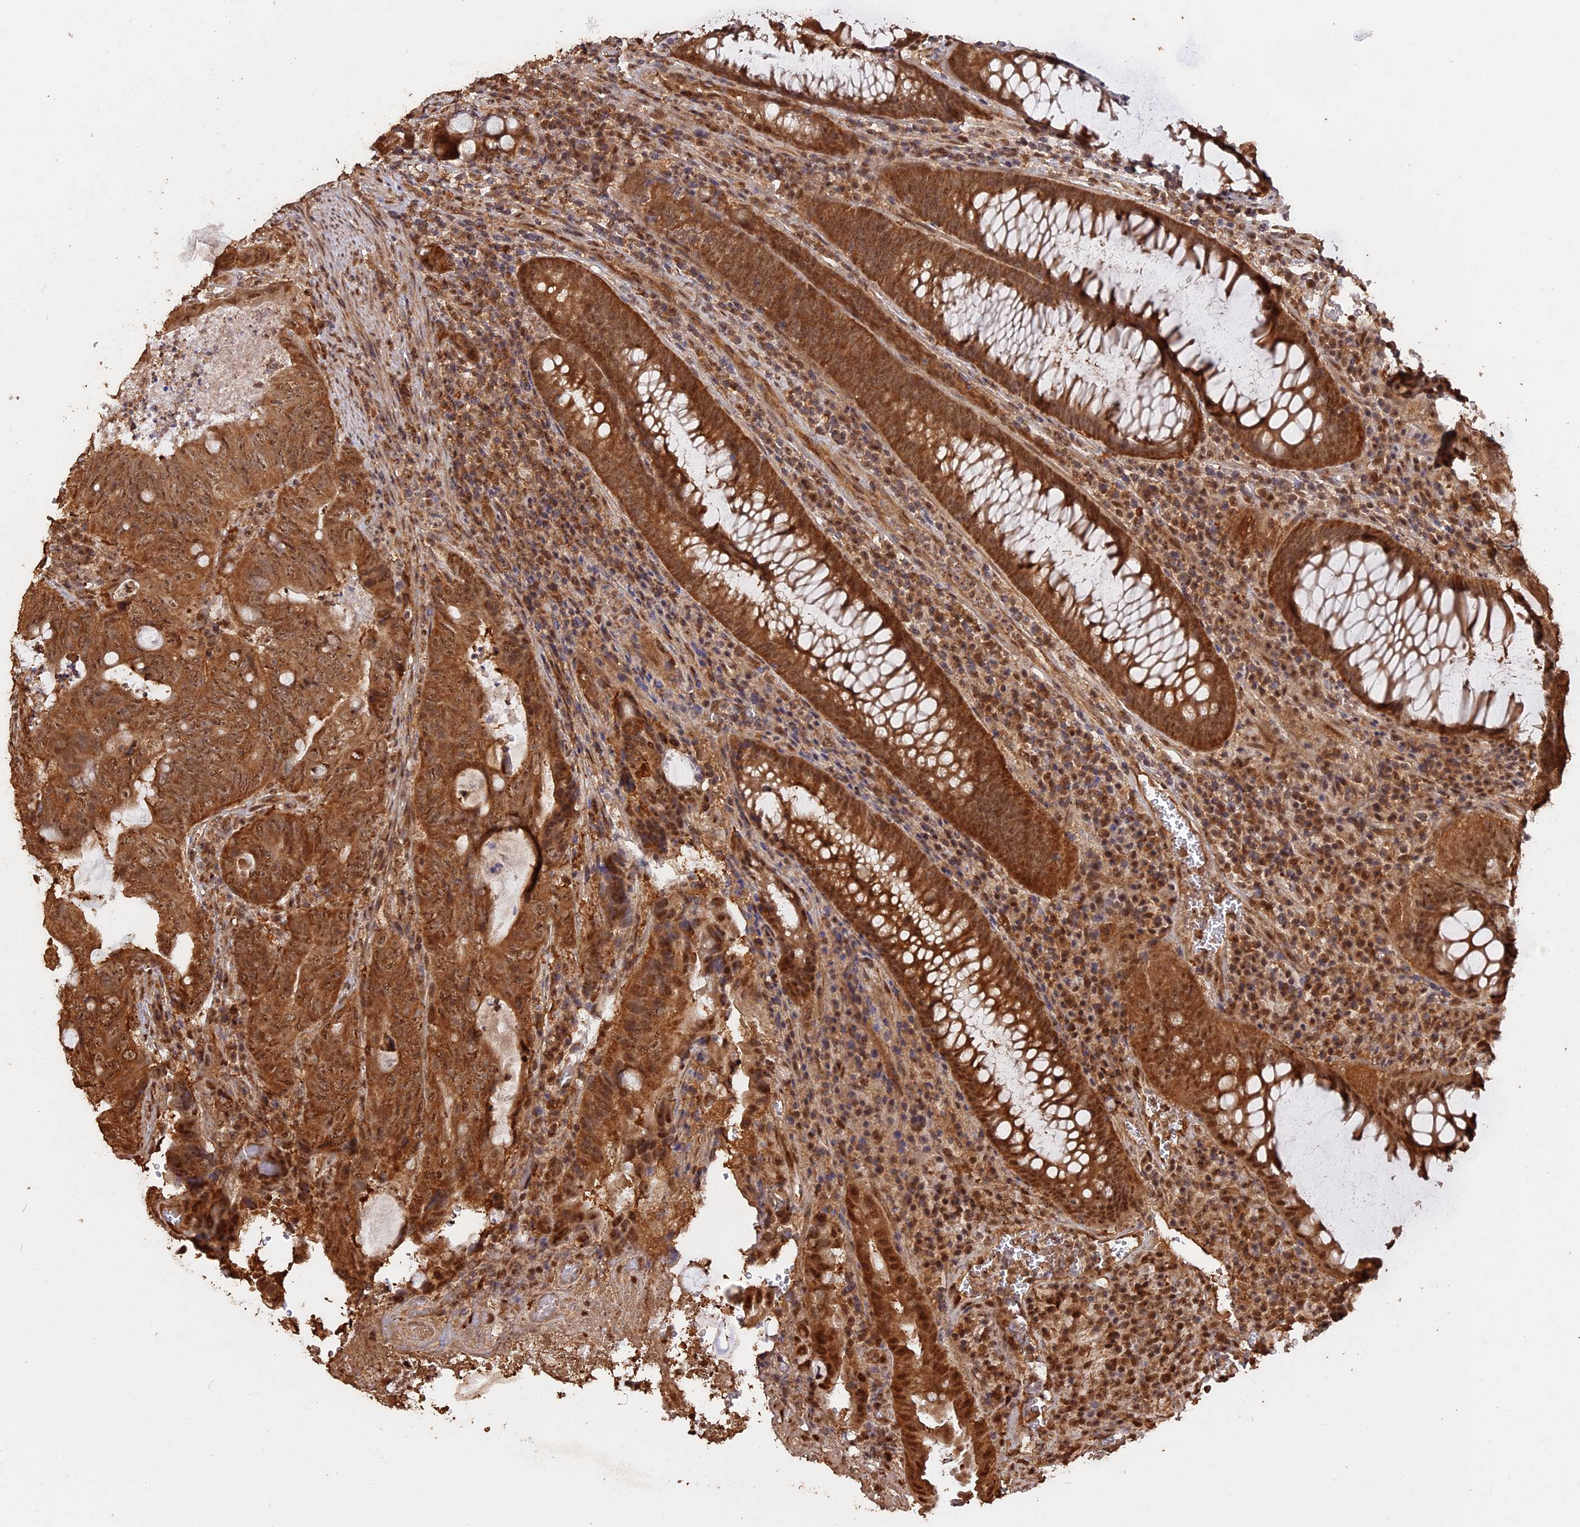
{"staining": {"intensity": "strong", "quantity": ">75%", "location": "cytoplasmic/membranous,nuclear"}, "tissue": "colorectal cancer", "cell_type": "Tumor cells", "image_type": "cancer", "snomed": [{"axis": "morphology", "description": "Adenocarcinoma, NOS"}, {"axis": "topography", "description": "Colon"}], "caption": "Brown immunohistochemical staining in colorectal cancer (adenocarcinoma) reveals strong cytoplasmic/membranous and nuclear expression in approximately >75% of tumor cells. The staining was performed using DAB (3,3'-diaminobenzidine) to visualize the protein expression in brown, while the nuclei were stained in blue with hematoxylin (Magnification: 20x).", "gene": "PSMC6", "patient": {"sex": "female", "age": 82}}